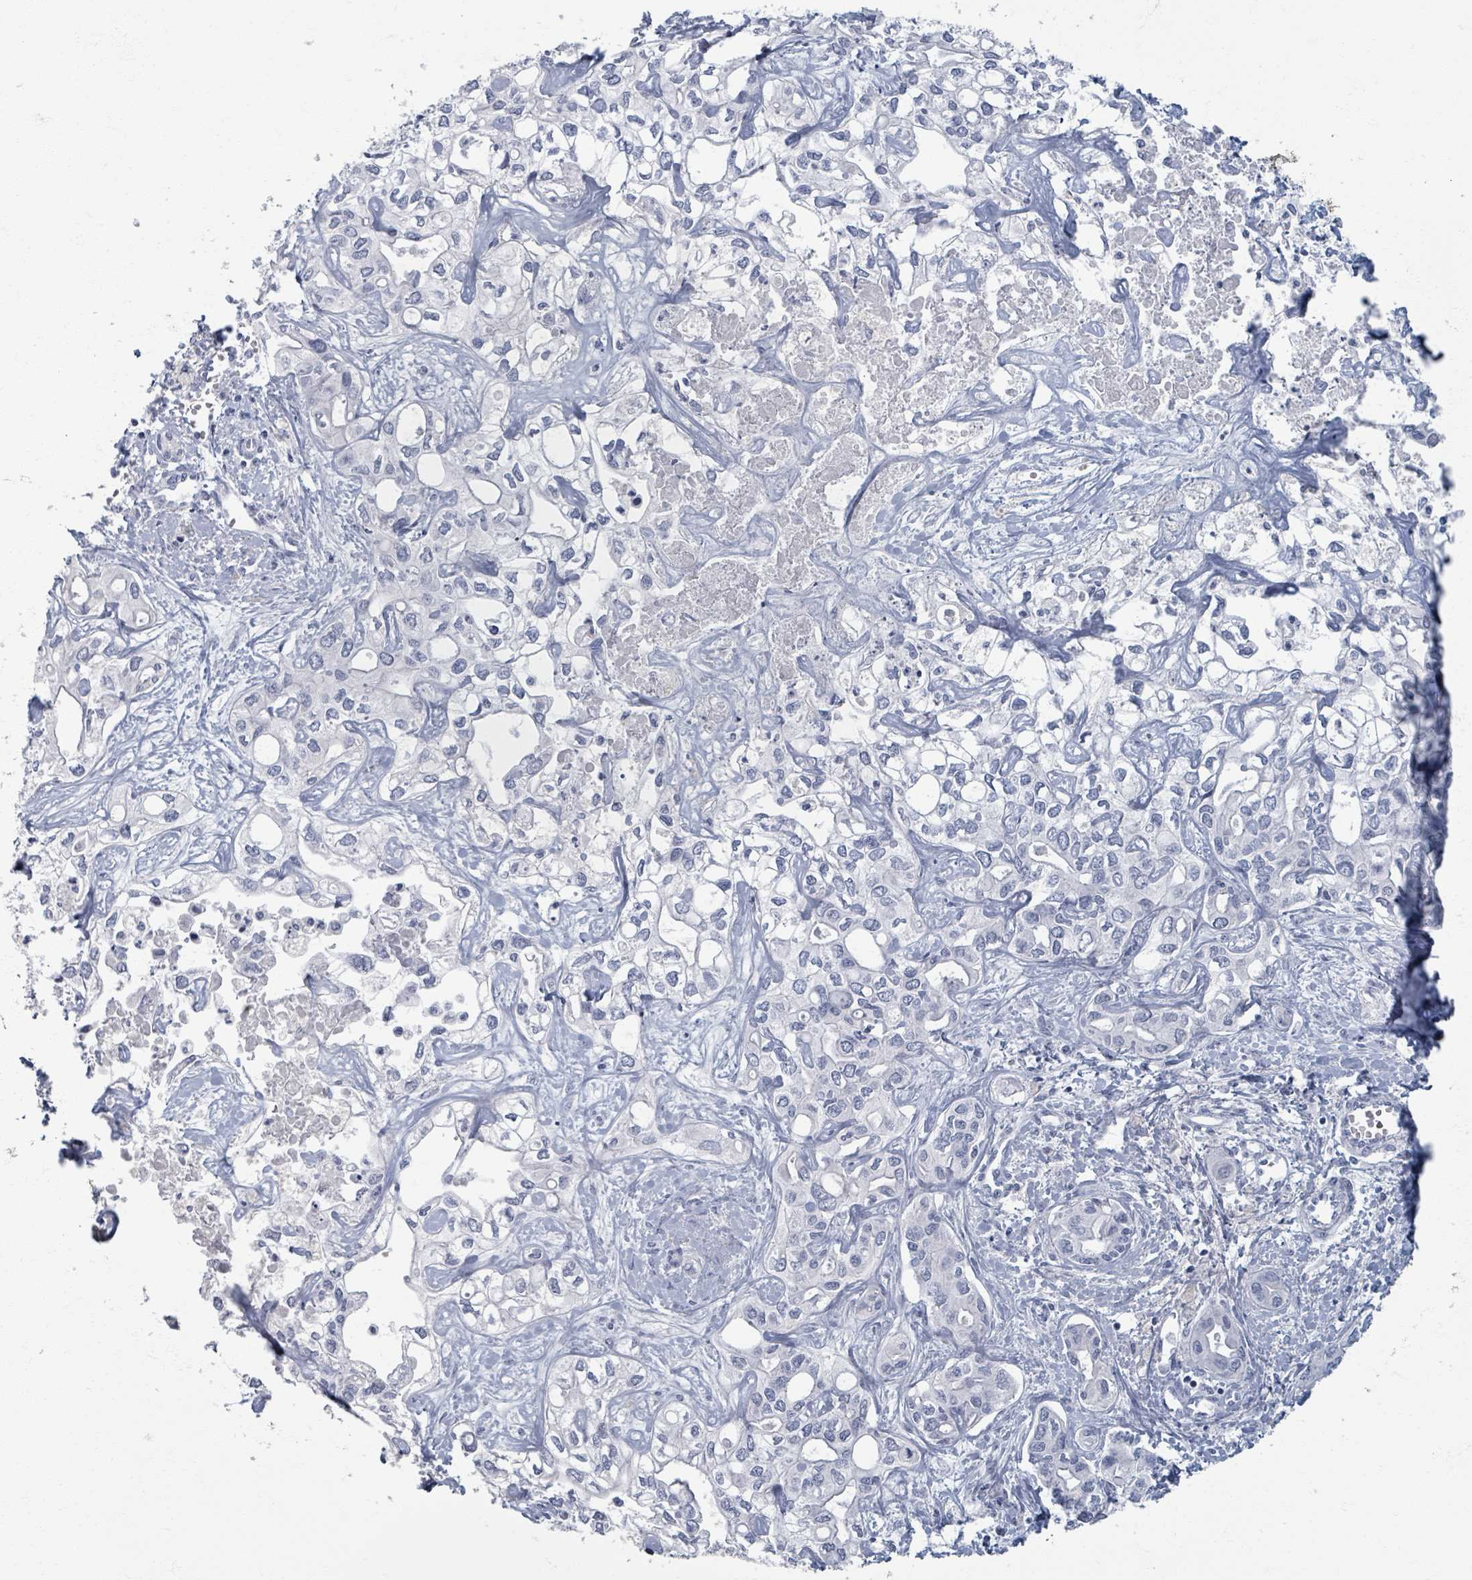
{"staining": {"intensity": "negative", "quantity": "none", "location": "none"}, "tissue": "liver cancer", "cell_type": "Tumor cells", "image_type": "cancer", "snomed": [{"axis": "morphology", "description": "Cholangiocarcinoma"}, {"axis": "topography", "description": "Liver"}], "caption": "Liver cholangiocarcinoma was stained to show a protein in brown. There is no significant expression in tumor cells. (DAB (3,3'-diaminobenzidine) IHC visualized using brightfield microscopy, high magnification).", "gene": "TAS2R1", "patient": {"sex": "female", "age": 64}}